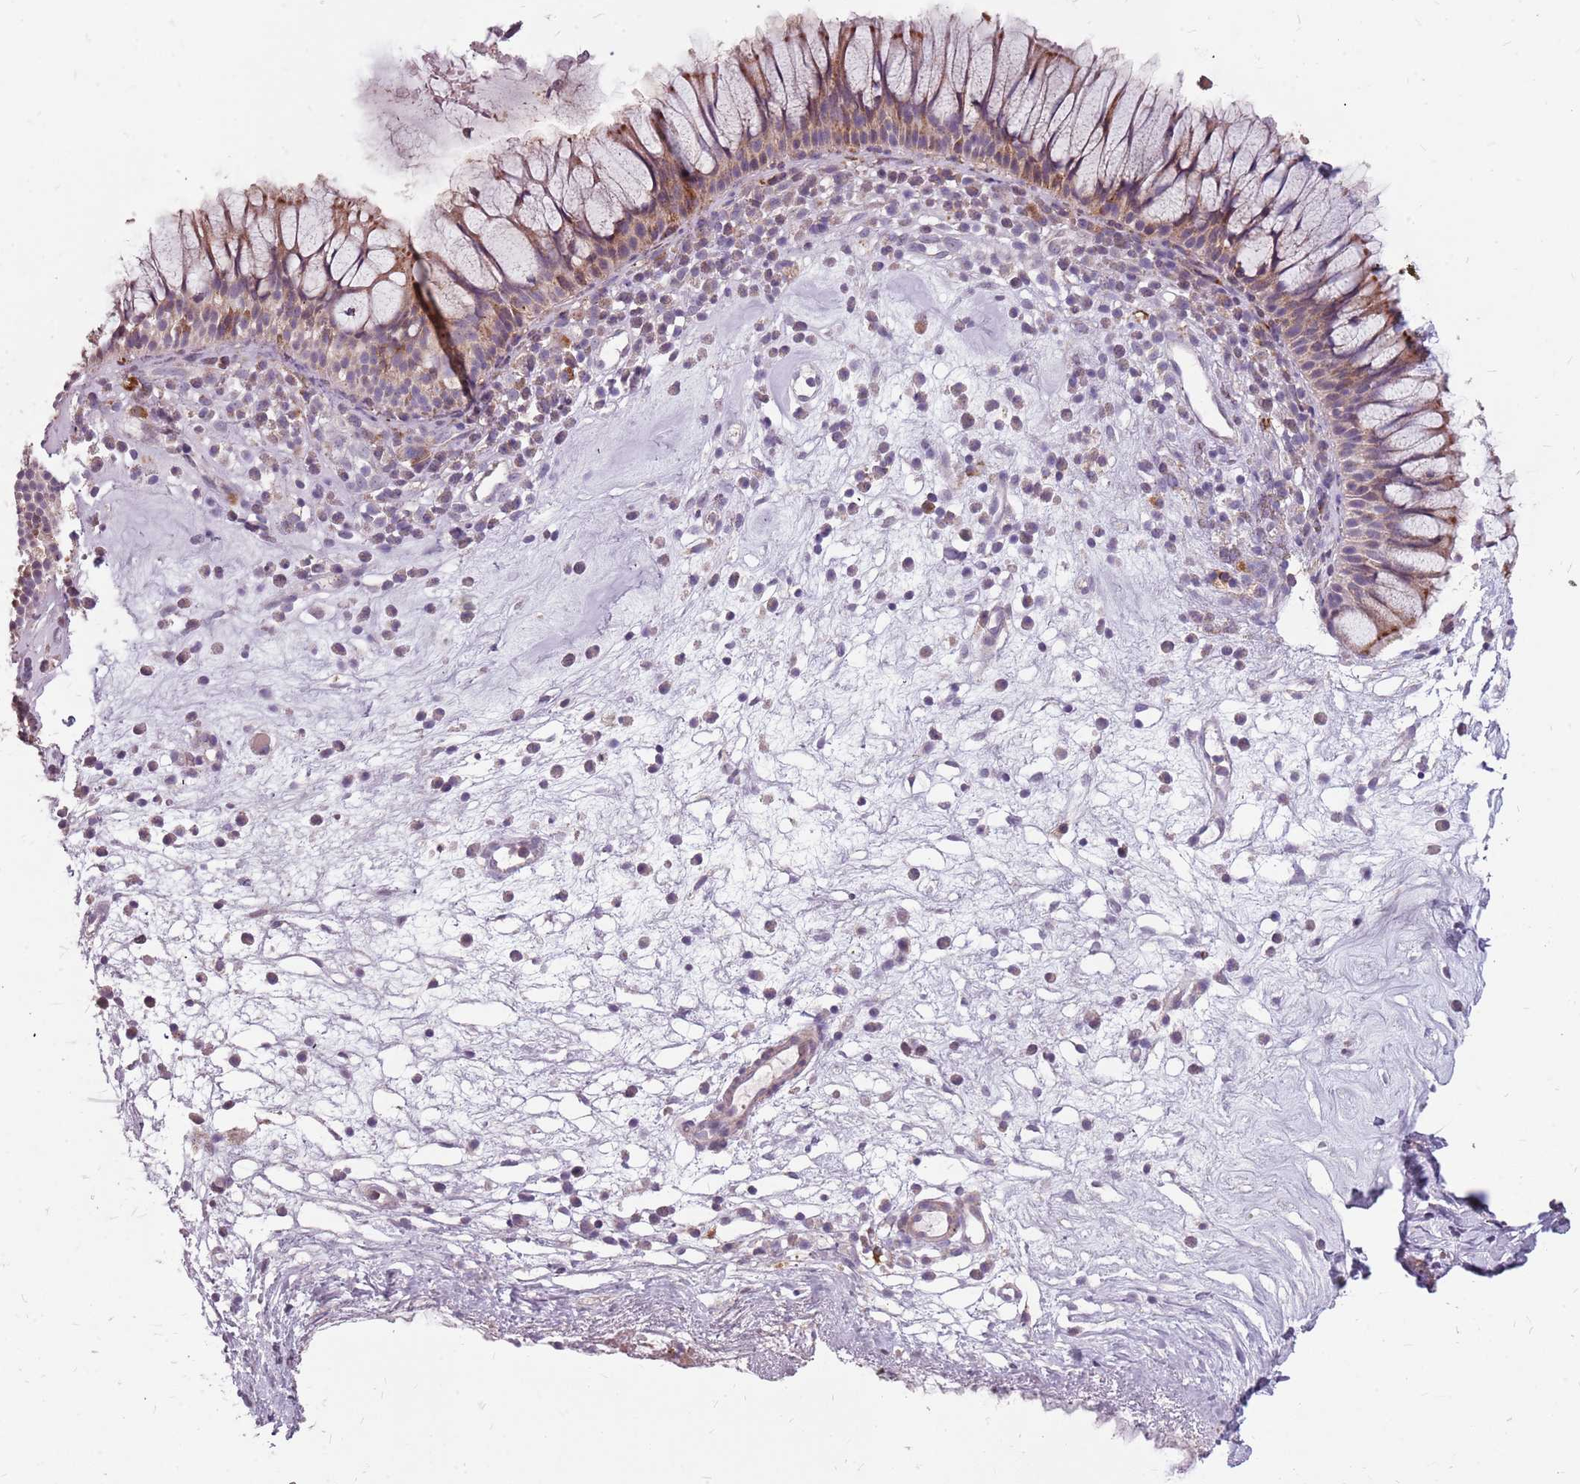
{"staining": {"intensity": "moderate", "quantity": "25%-75%", "location": "cytoplasmic/membranous"}, "tissue": "nasopharynx", "cell_type": "Respiratory epithelial cells", "image_type": "normal", "snomed": [{"axis": "morphology", "description": "Normal tissue, NOS"}, {"axis": "morphology", "description": "Inflammation, NOS"}, {"axis": "topography", "description": "Nasopharynx"}], "caption": "IHC (DAB) staining of normal nasopharynx reveals moderate cytoplasmic/membranous protein staining in about 25%-75% of respiratory epithelial cells.", "gene": "NME4", "patient": {"sex": "male", "age": 70}}